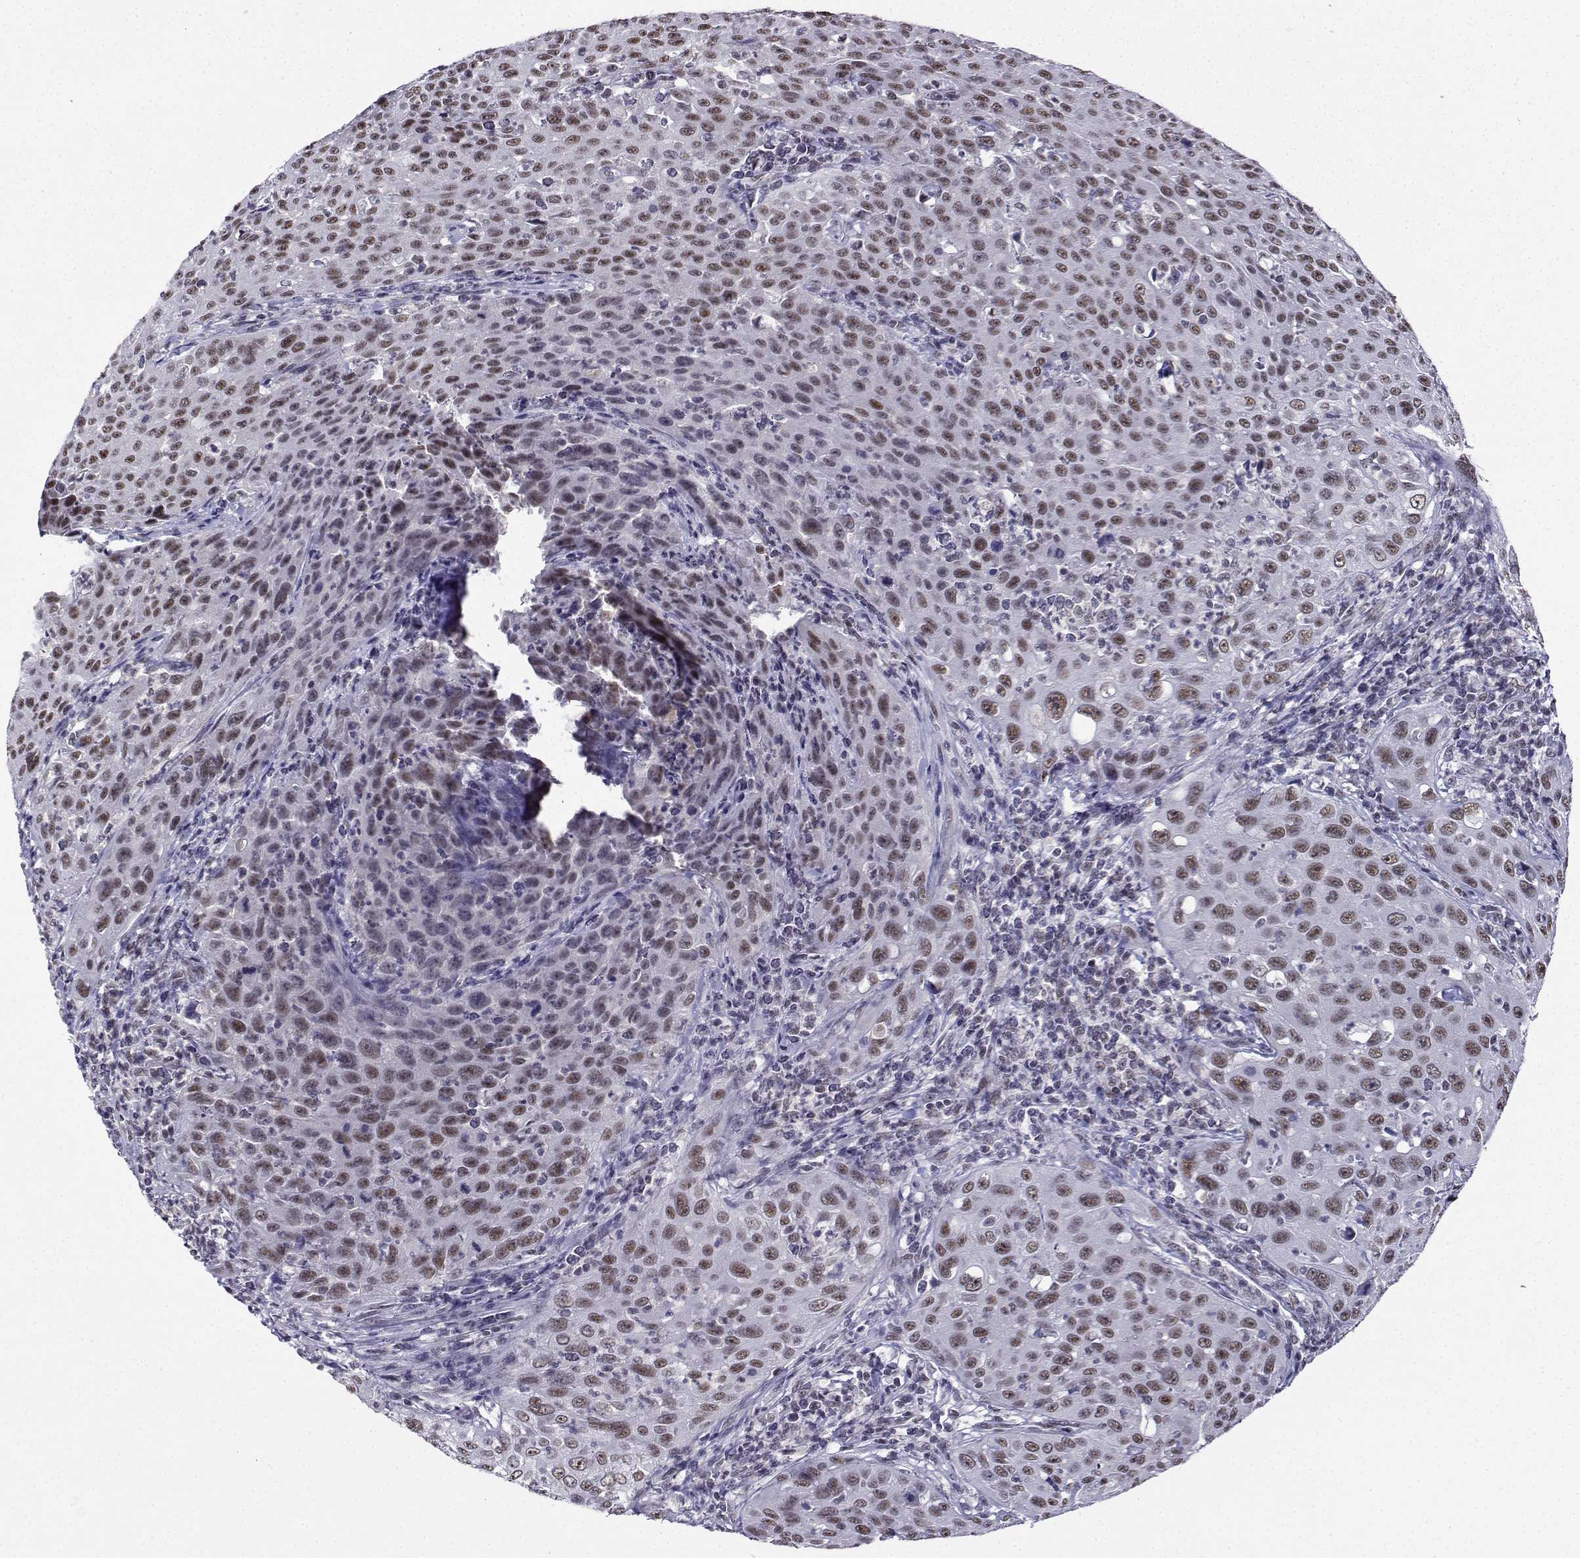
{"staining": {"intensity": "weak", "quantity": ">75%", "location": "nuclear"}, "tissue": "cervical cancer", "cell_type": "Tumor cells", "image_type": "cancer", "snomed": [{"axis": "morphology", "description": "Squamous cell carcinoma, NOS"}, {"axis": "topography", "description": "Cervix"}], "caption": "Cervical cancer tissue demonstrates weak nuclear expression in approximately >75% of tumor cells, visualized by immunohistochemistry.", "gene": "LRFN2", "patient": {"sex": "female", "age": 26}}